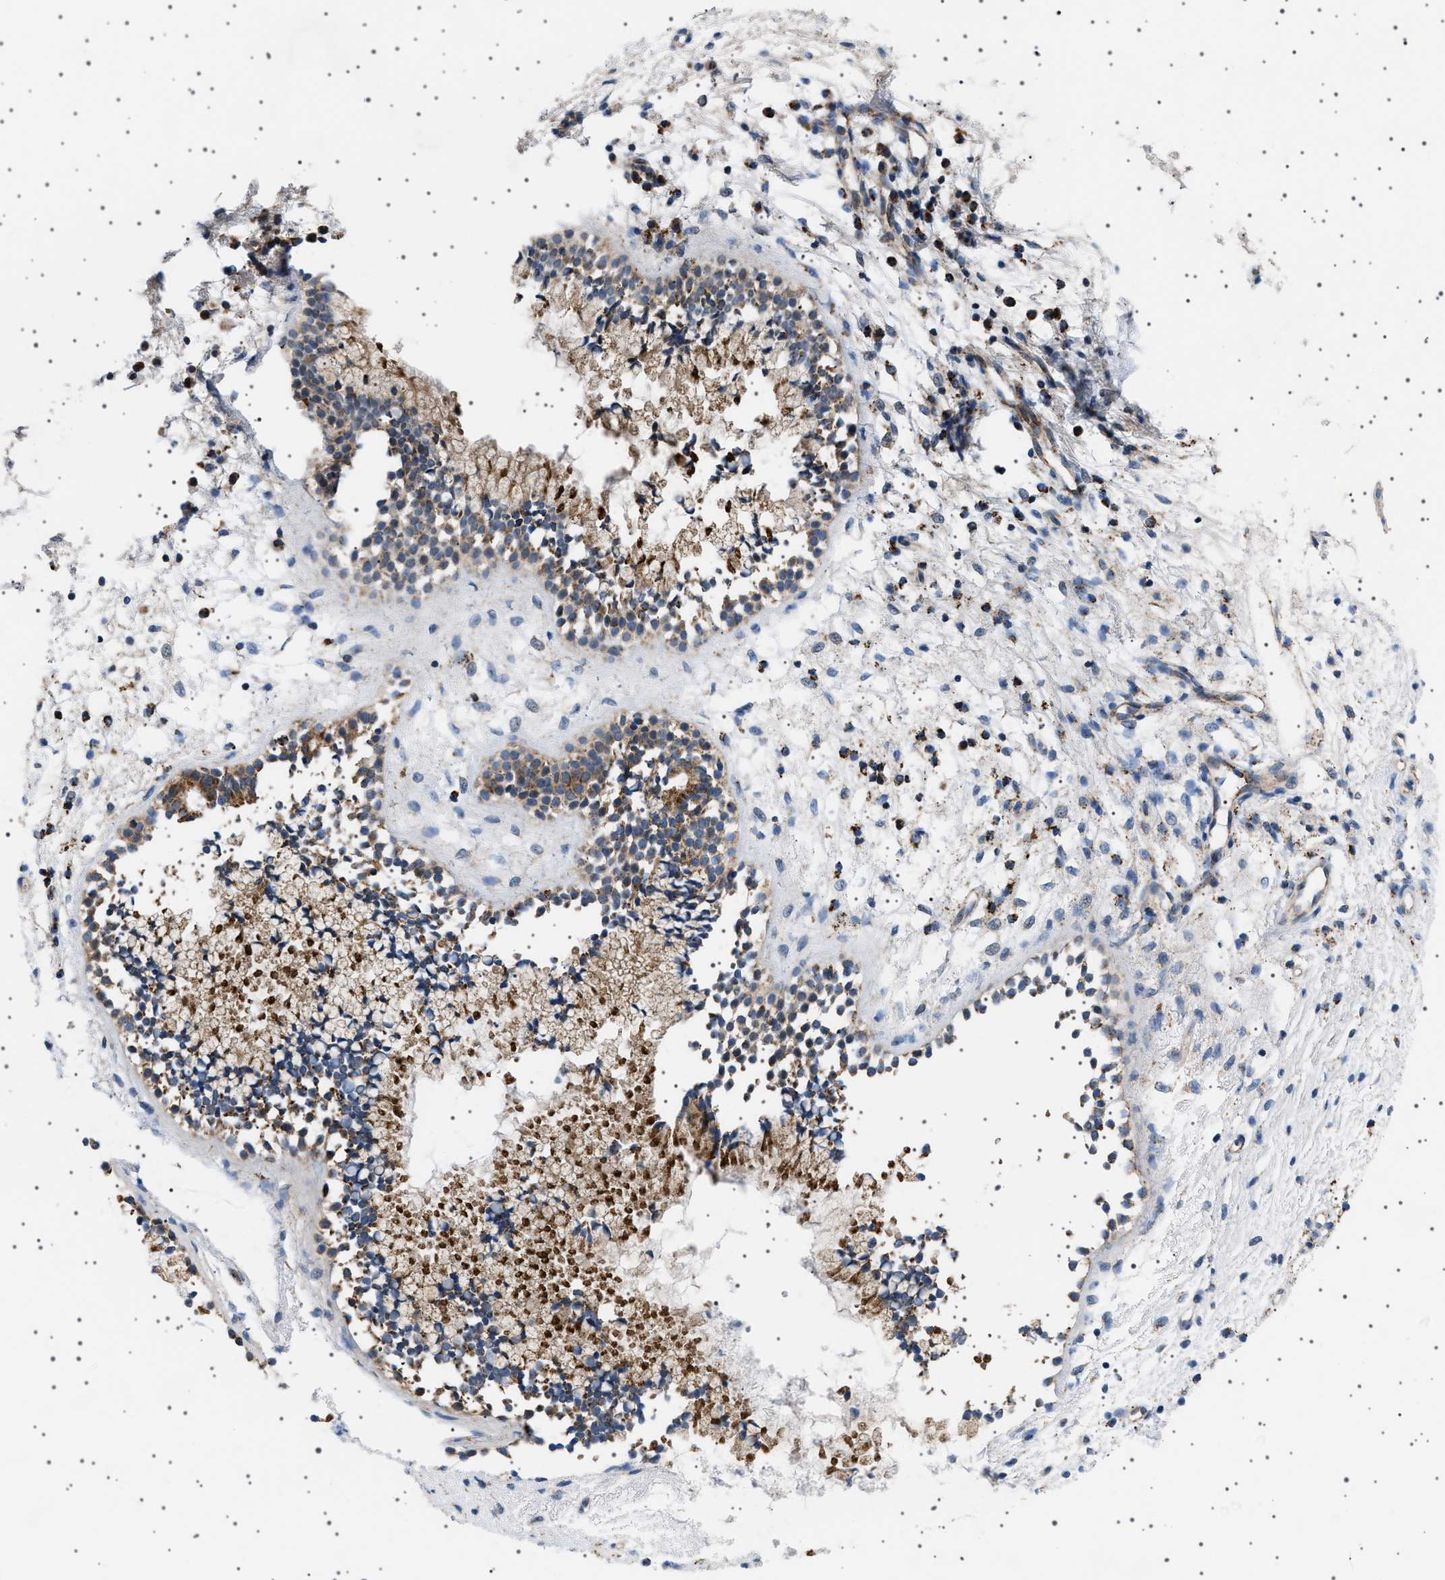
{"staining": {"intensity": "strong", "quantity": "25%-75%", "location": "cytoplasmic/membranous"}, "tissue": "nasopharynx", "cell_type": "Respiratory epithelial cells", "image_type": "normal", "snomed": [{"axis": "morphology", "description": "Normal tissue, NOS"}, {"axis": "topography", "description": "Nasopharynx"}], "caption": "High-magnification brightfield microscopy of benign nasopharynx stained with DAB (3,3'-diaminobenzidine) (brown) and counterstained with hematoxylin (blue). respiratory epithelial cells exhibit strong cytoplasmic/membranous staining is identified in approximately25%-75% of cells.", "gene": "UBXN8", "patient": {"sex": "male", "age": 21}}